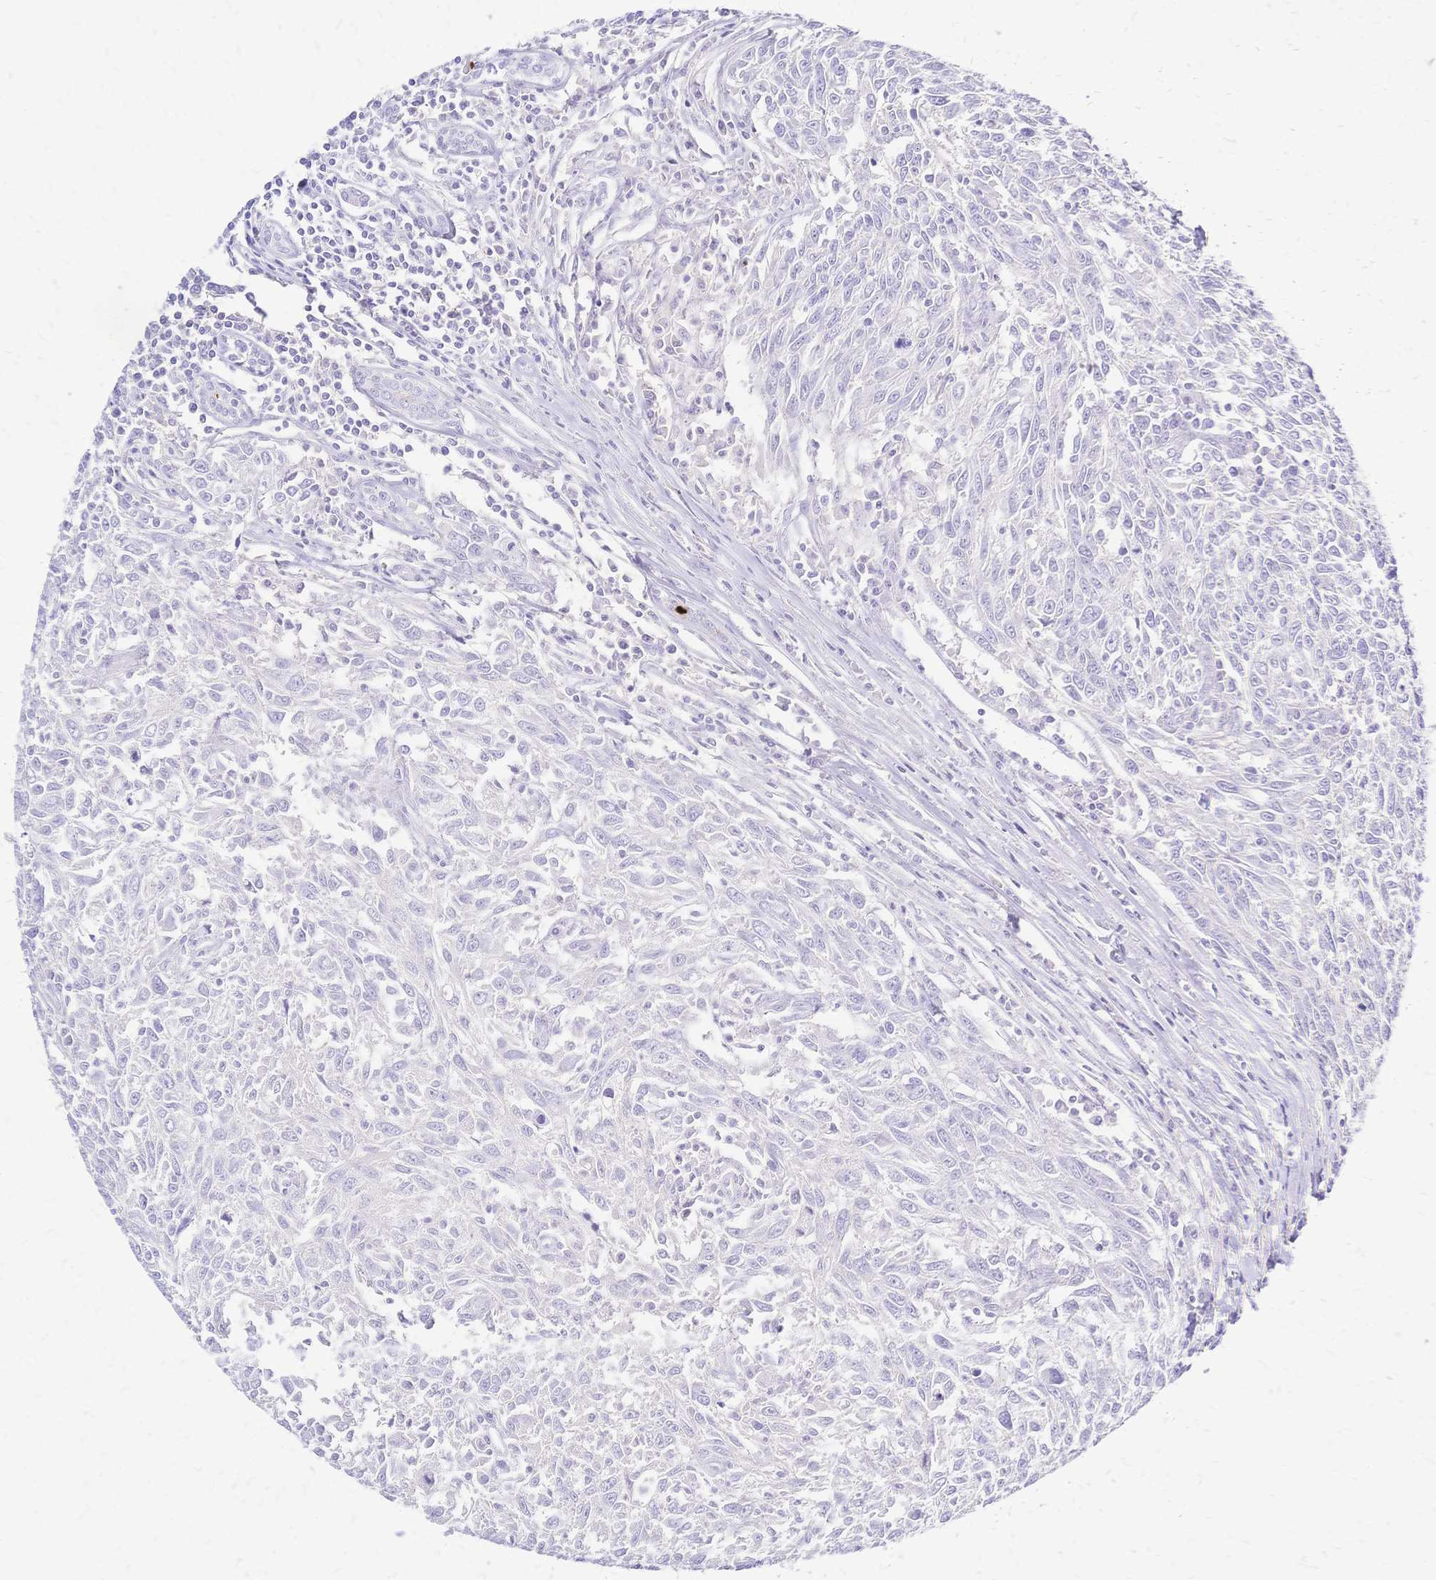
{"staining": {"intensity": "negative", "quantity": "none", "location": "none"}, "tissue": "breast cancer", "cell_type": "Tumor cells", "image_type": "cancer", "snomed": [{"axis": "morphology", "description": "Duct carcinoma"}, {"axis": "topography", "description": "Breast"}], "caption": "This is an IHC image of human breast cancer (intraductal carcinoma). There is no expression in tumor cells.", "gene": "FA2H", "patient": {"sex": "female", "age": 50}}